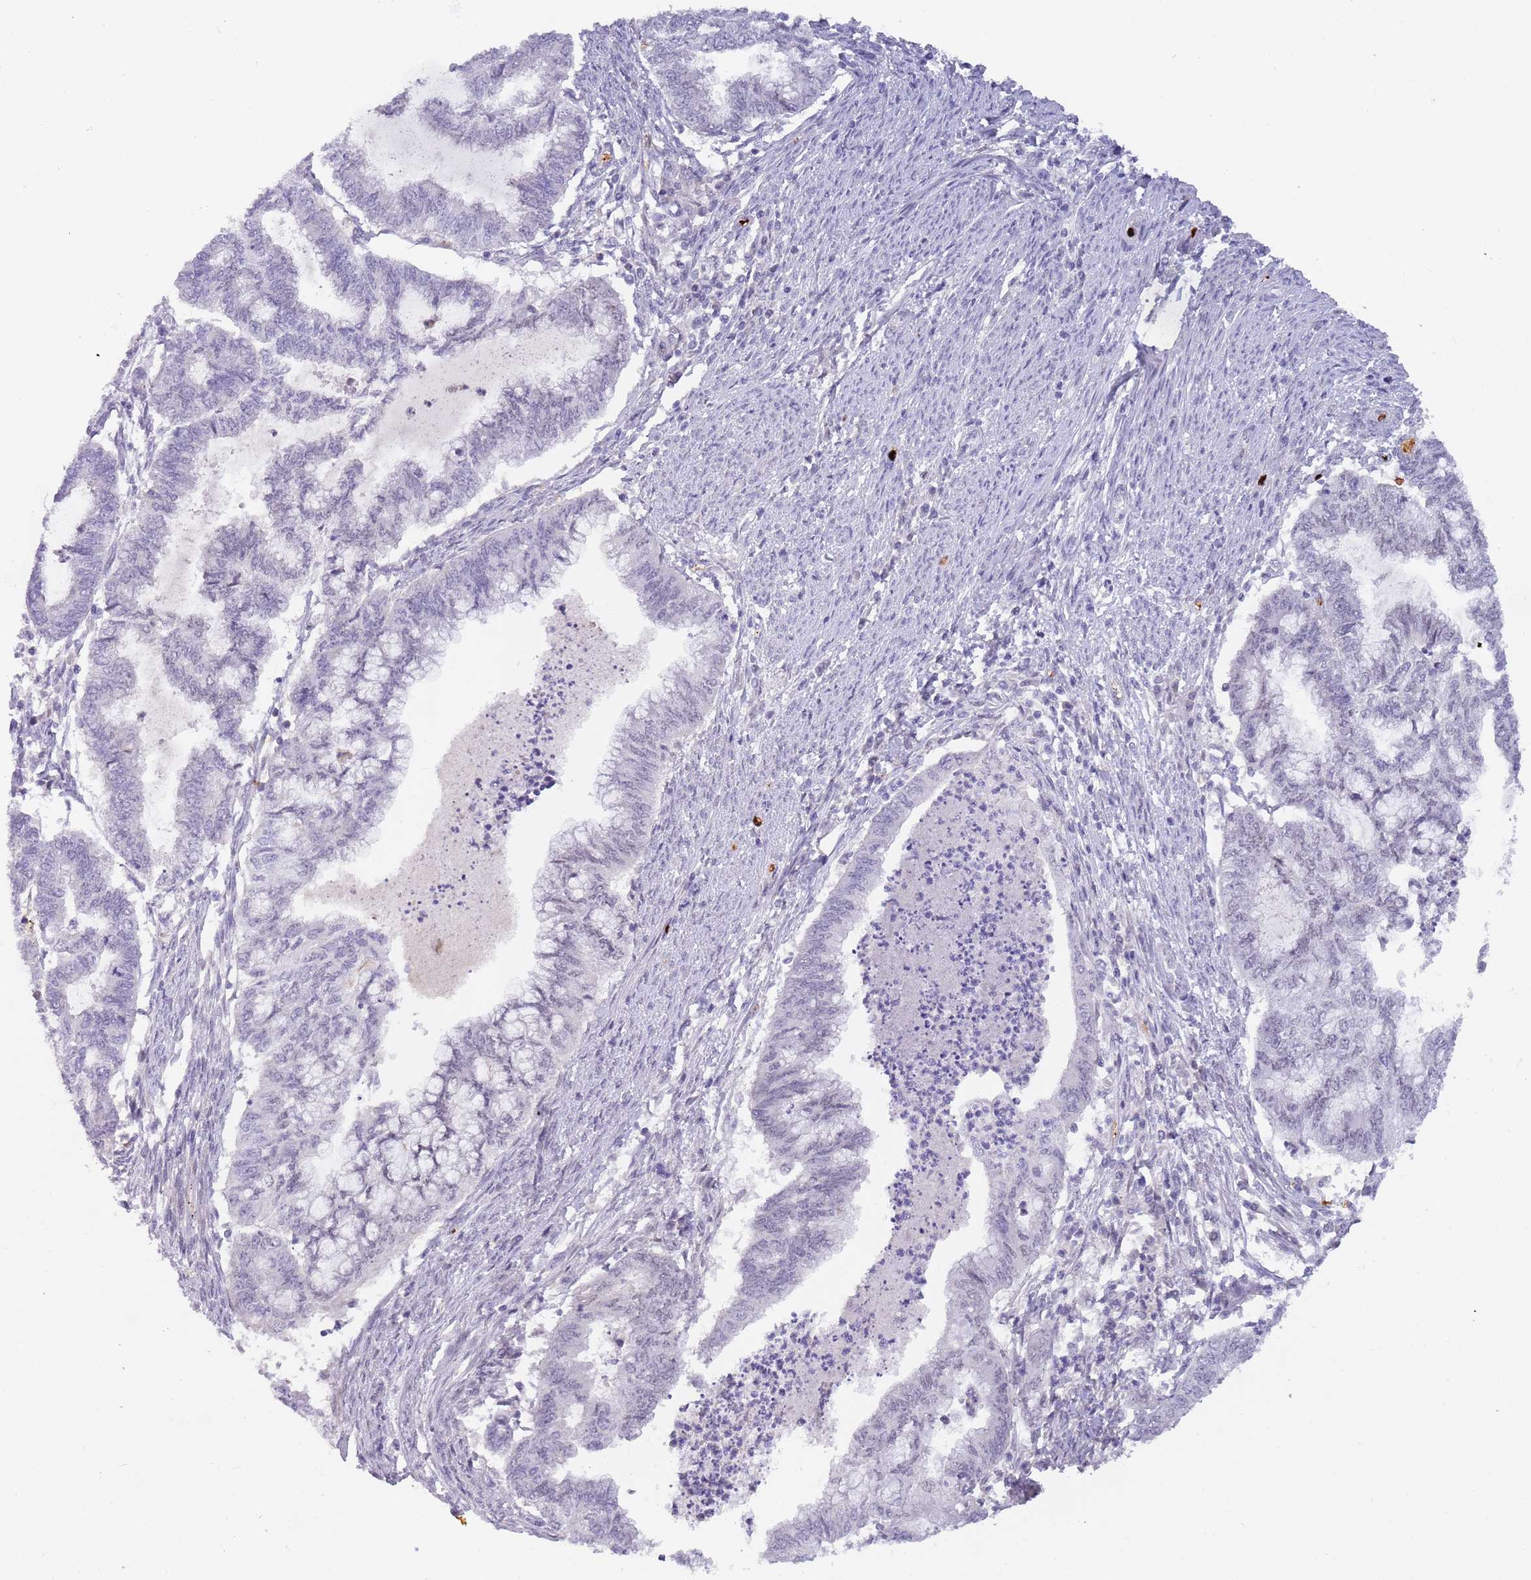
{"staining": {"intensity": "negative", "quantity": "none", "location": "none"}, "tissue": "endometrial cancer", "cell_type": "Tumor cells", "image_type": "cancer", "snomed": [{"axis": "morphology", "description": "Adenocarcinoma, NOS"}, {"axis": "topography", "description": "Endometrium"}], "caption": "Immunohistochemical staining of adenocarcinoma (endometrial) displays no significant expression in tumor cells.", "gene": "LYPD6B", "patient": {"sex": "female", "age": 79}}